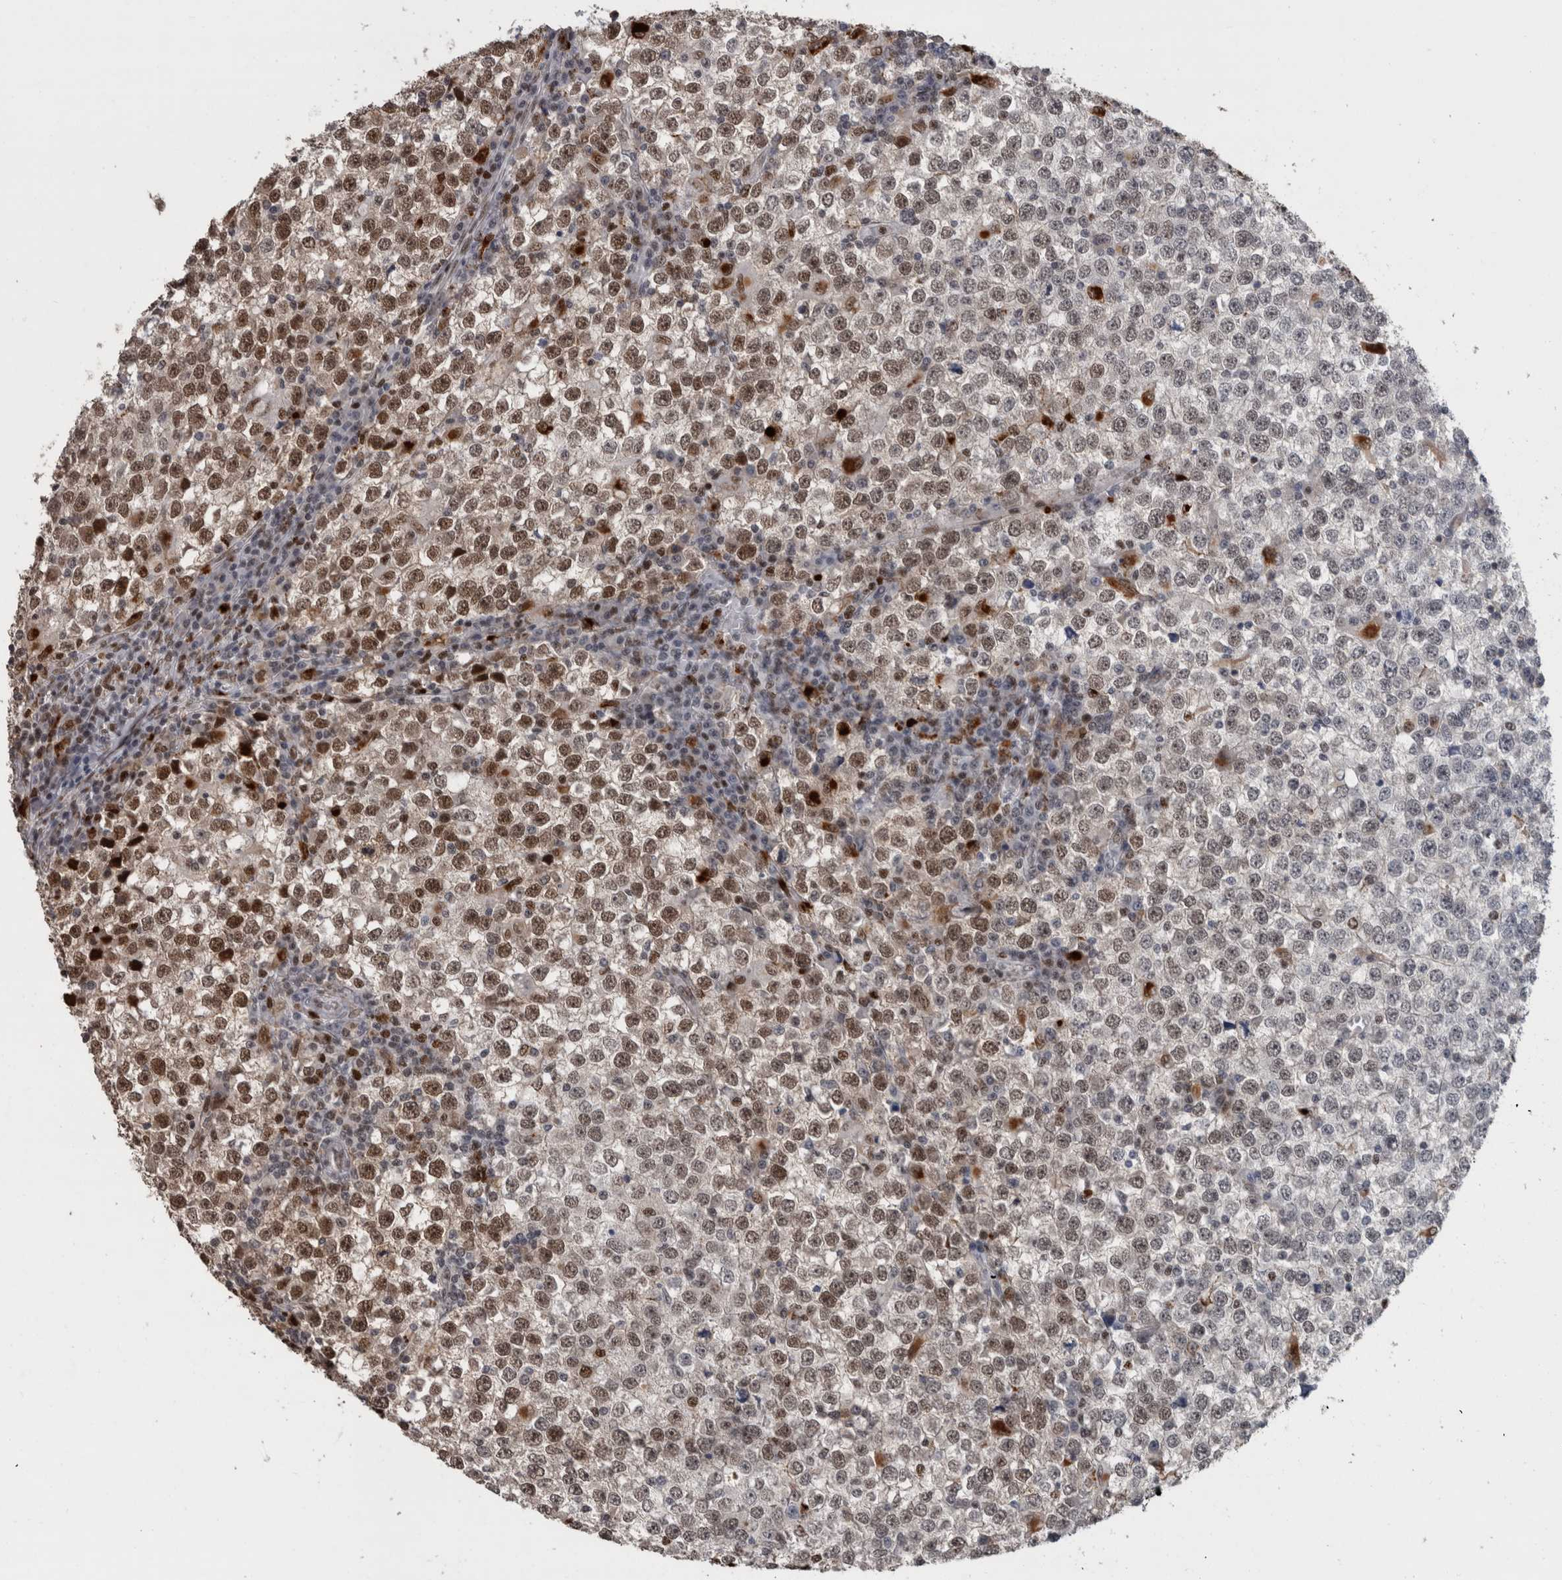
{"staining": {"intensity": "moderate", "quantity": "25%-75%", "location": "nuclear"}, "tissue": "testis cancer", "cell_type": "Tumor cells", "image_type": "cancer", "snomed": [{"axis": "morphology", "description": "Seminoma, NOS"}, {"axis": "topography", "description": "Testis"}], "caption": "An immunohistochemistry histopathology image of tumor tissue is shown. Protein staining in brown labels moderate nuclear positivity in seminoma (testis) within tumor cells. Ihc stains the protein of interest in brown and the nuclei are stained blue.", "gene": "POLD2", "patient": {"sex": "male", "age": 65}}